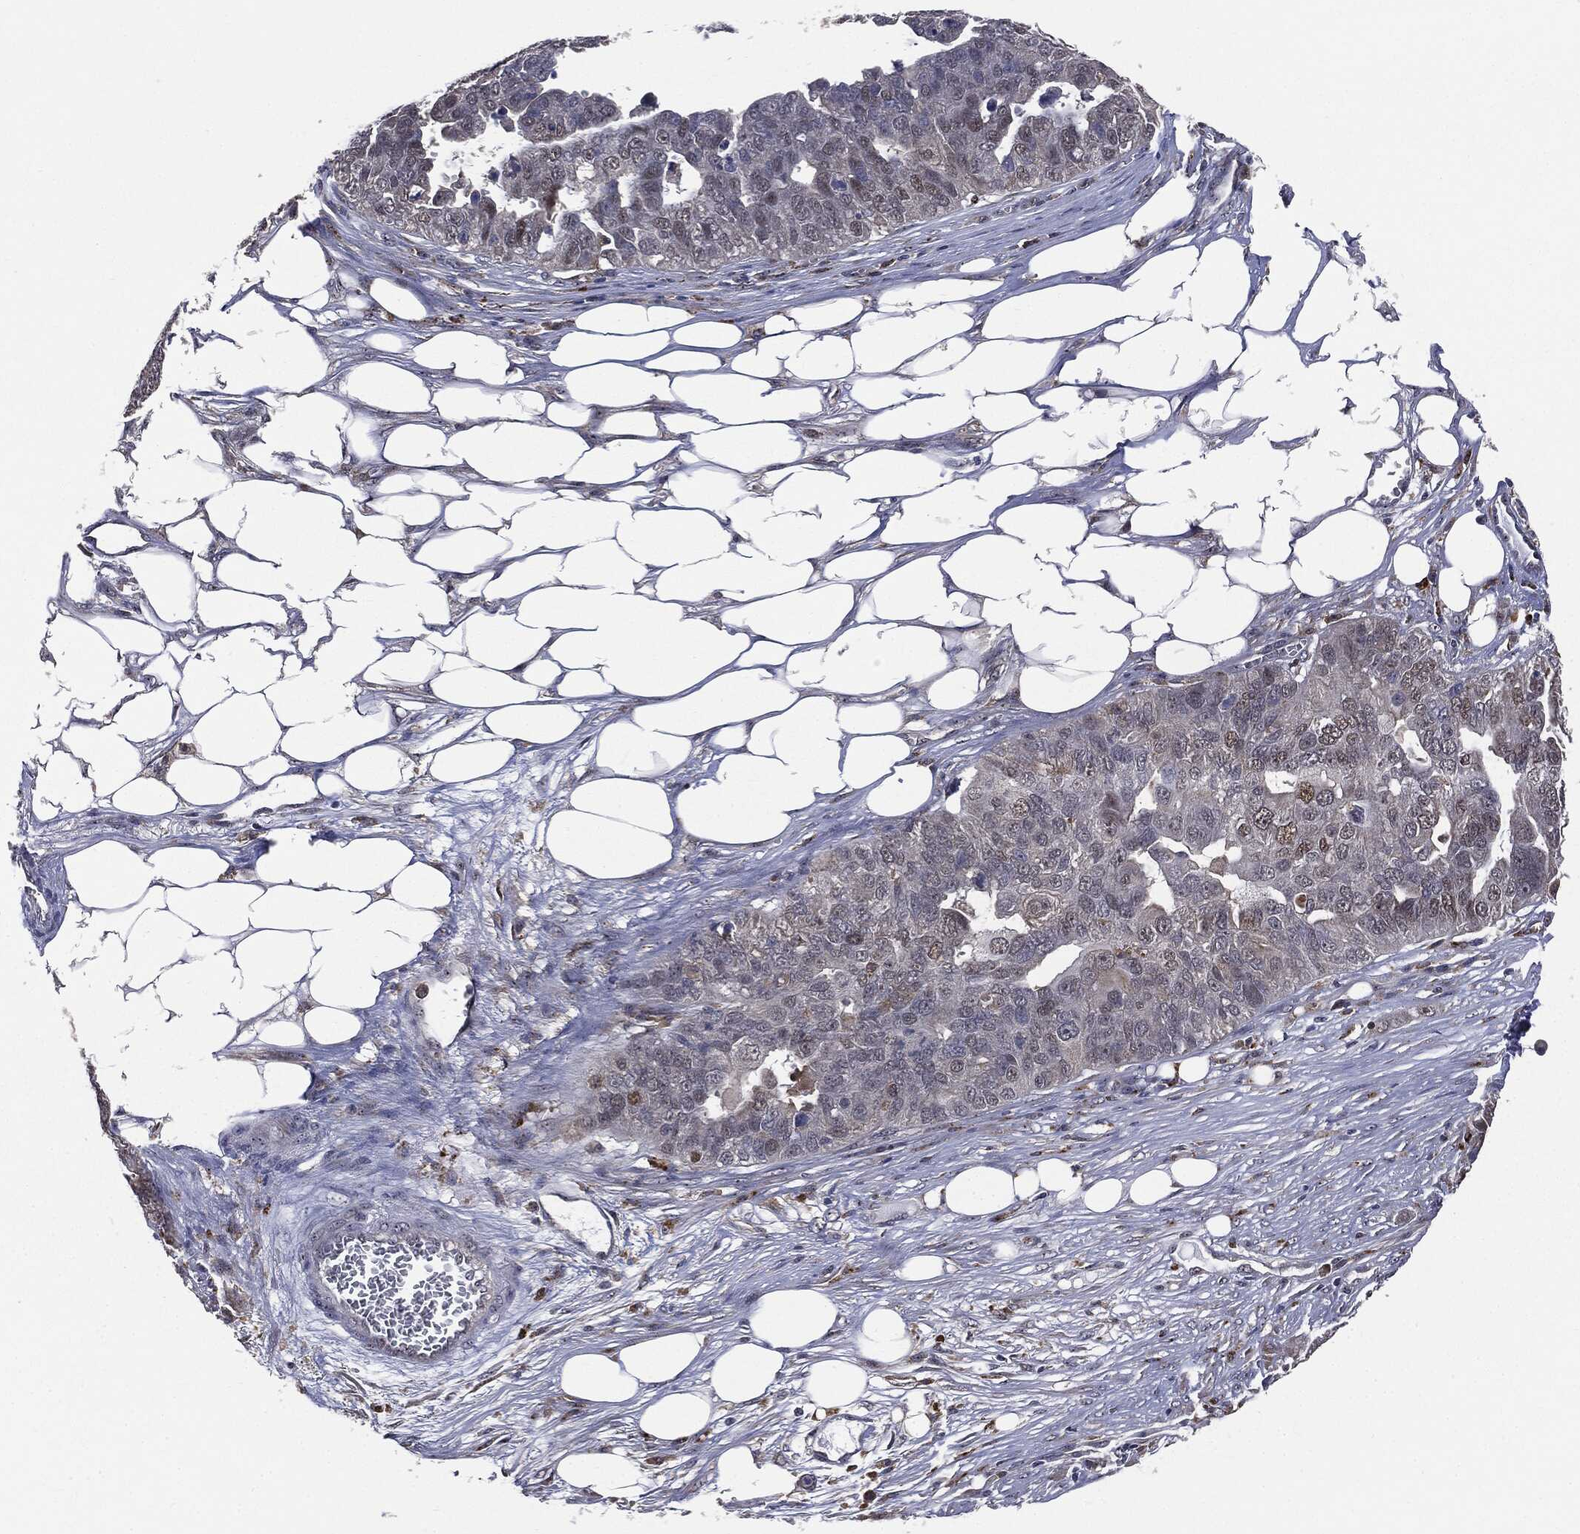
{"staining": {"intensity": "moderate", "quantity": "<25%", "location": "nuclear"}, "tissue": "ovarian cancer", "cell_type": "Tumor cells", "image_type": "cancer", "snomed": [{"axis": "morphology", "description": "Carcinoma, endometroid"}, {"axis": "topography", "description": "Soft tissue"}, {"axis": "topography", "description": "Ovary"}], "caption": "Protein expression analysis of human ovarian endometroid carcinoma reveals moderate nuclear expression in approximately <25% of tumor cells.", "gene": "TRMT1L", "patient": {"sex": "female", "age": 52}}